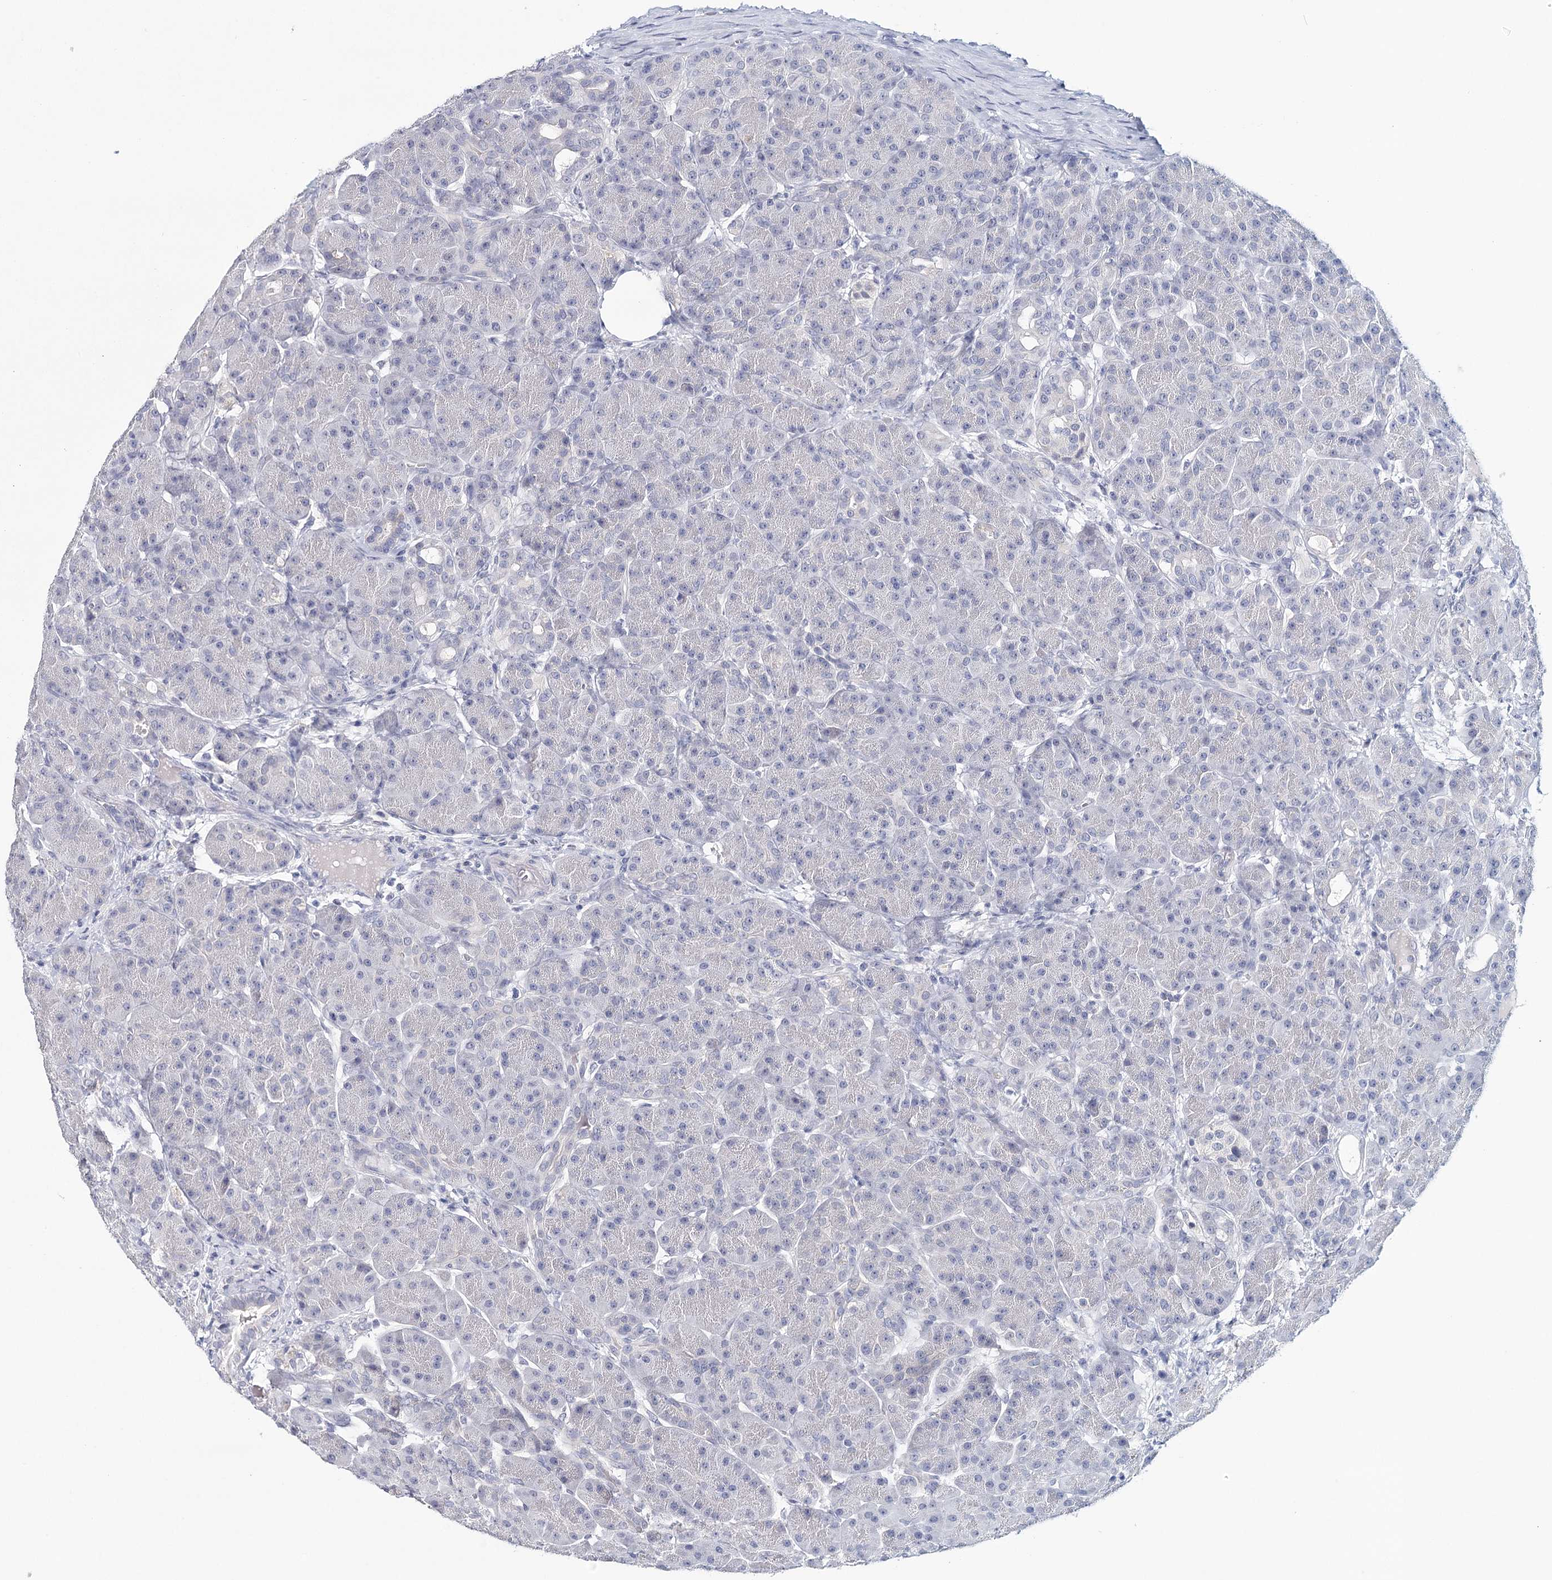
{"staining": {"intensity": "negative", "quantity": "none", "location": "none"}, "tissue": "pancreas", "cell_type": "Exocrine glandular cells", "image_type": "normal", "snomed": [{"axis": "morphology", "description": "Normal tissue, NOS"}, {"axis": "topography", "description": "Pancreas"}], "caption": "Immunohistochemistry (IHC) of normal pancreas displays no expression in exocrine glandular cells. (Stains: DAB immunohistochemistry (IHC) with hematoxylin counter stain, Microscopy: brightfield microscopy at high magnification).", "gene": "HSPA4L", "patient": {"sex": "male", "age": 63}}